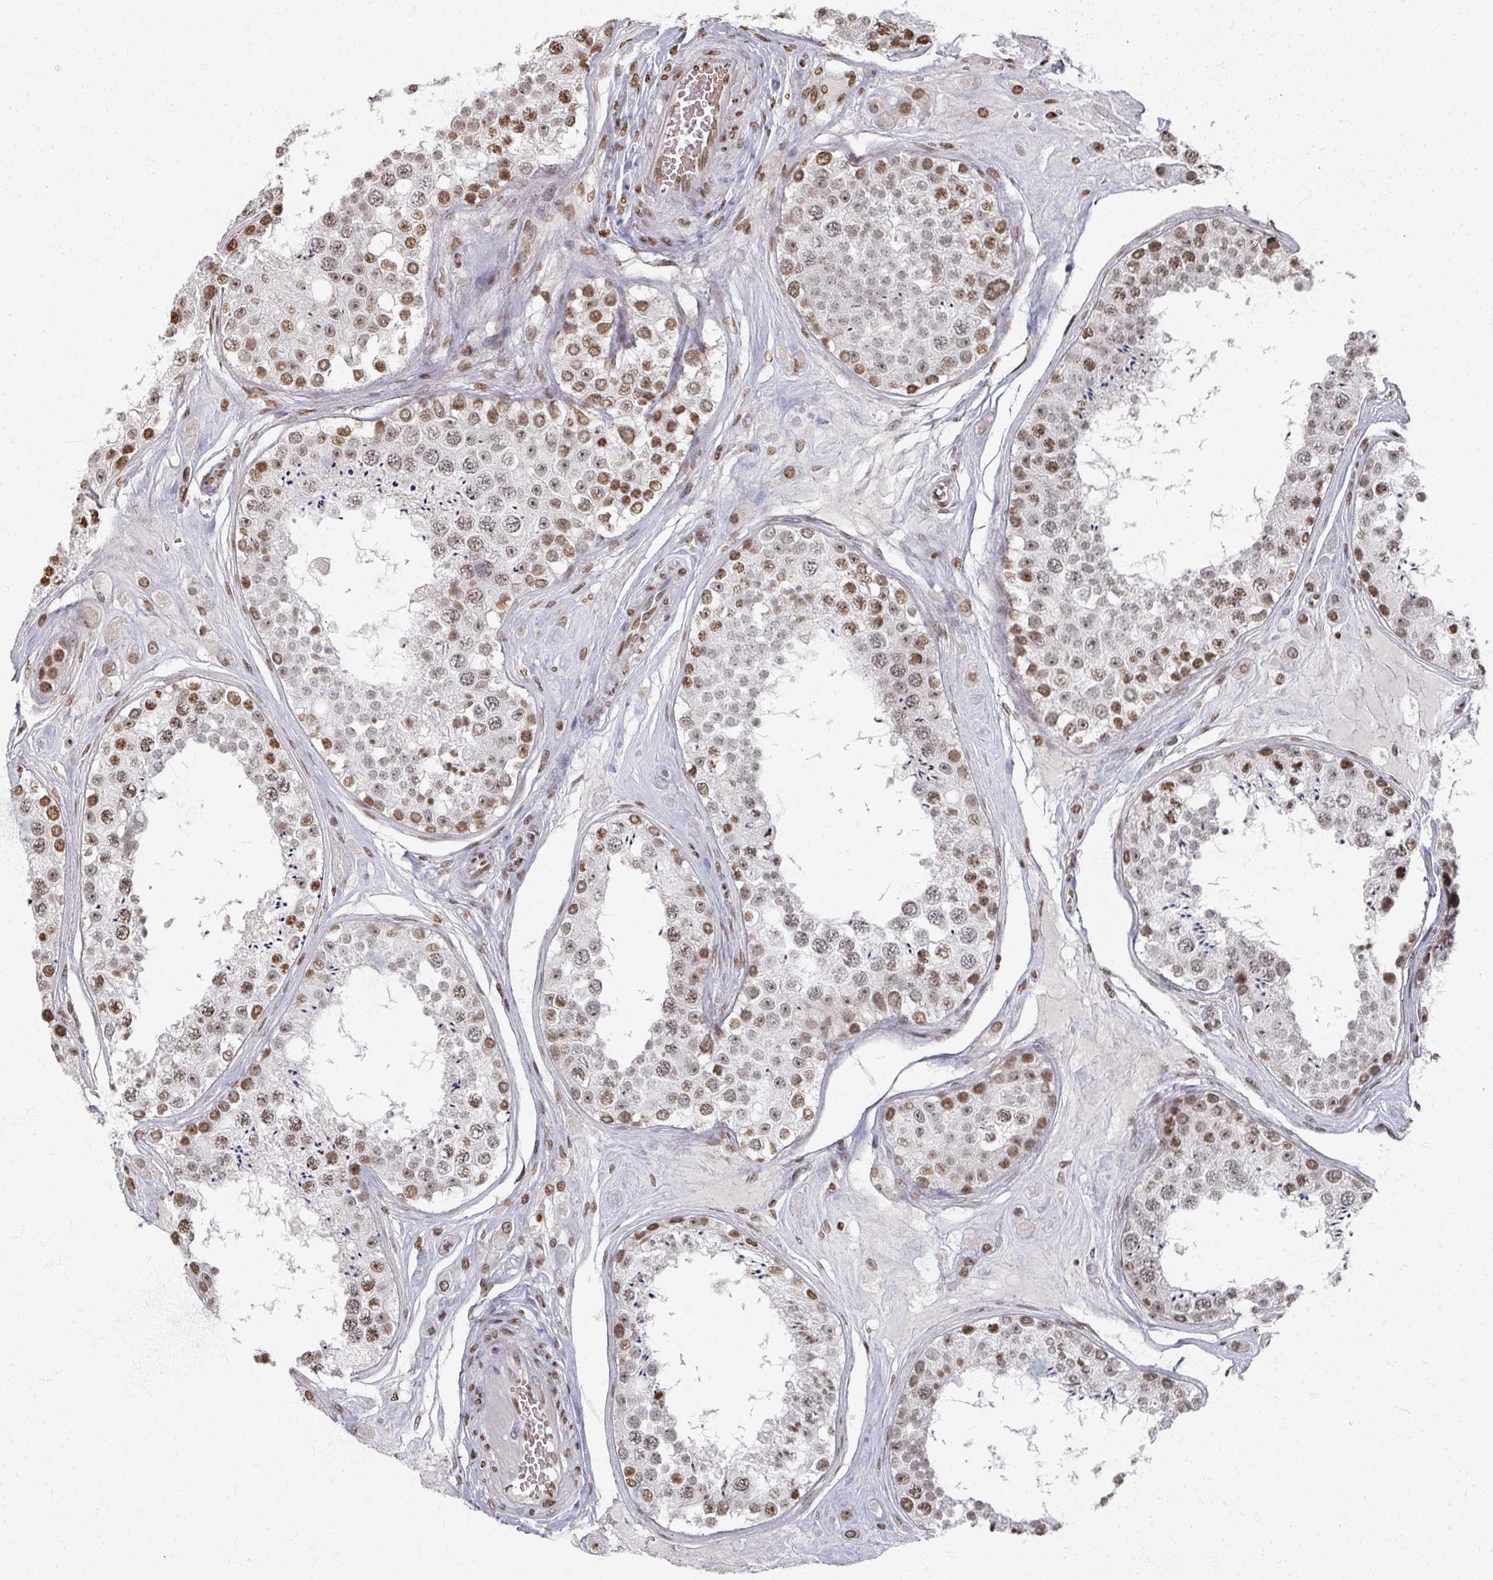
{"staining": {"intensity": "moderate", "quantity": ">75%", "location": "nuclear"}, "tissue": "testis", "cell_type": "Cells in seminiferous ducts", "image_type": "normal", "snomed": [{"axis": "morphology", "description": "Normal tissue, NOS"}, {"axis": "topography", "description": "Testis"}], "caption": "Approximately >75% of cells in seminiferous ducts in benign testis show moderate nuclear protein staining as visualized by brown immunohistochemical staining.", "gene": "DCUN1D5", "patient": {"sex": "male", "age": 25}}